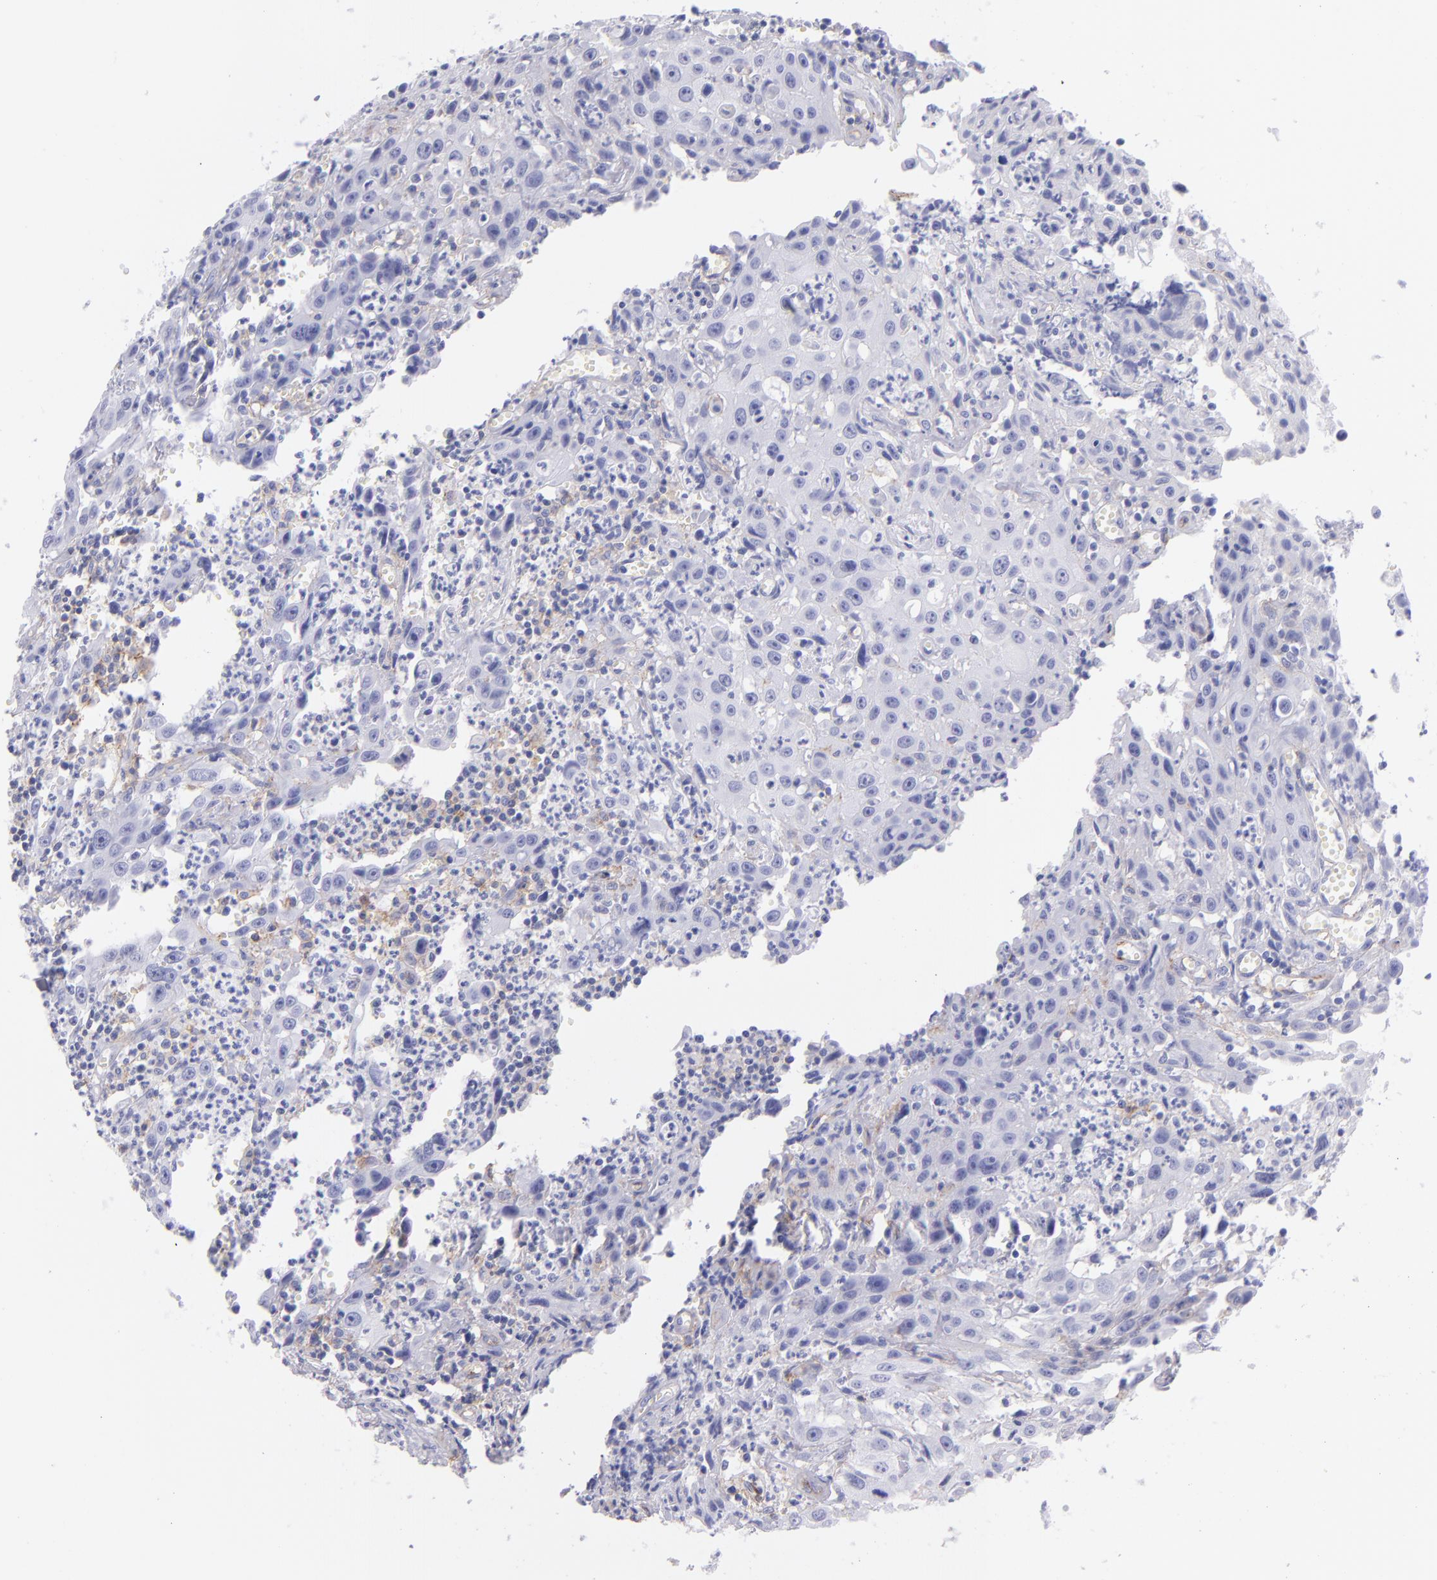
{"staining": {"intensity": "negative", "quantity": "none", "location": "none"}, "tissue": "urothelial cancer", "cell_type": "Tumor cells", "image_type": "cancer", "snomed": [{"axis": "morphology", "description": "Urothelial carcinoma, High grade"}, {"axis": "topography", "description": "Urinary bladder"}], "caption": "The image demonstrates no significant positivity in tumor cells of urothelial cancer. (DAB (3,3'-diaminobenzidine) IHC with hematoxylin counter stain).", "gene": "CD81", "patient": {"sex": "male", "age": 66}}